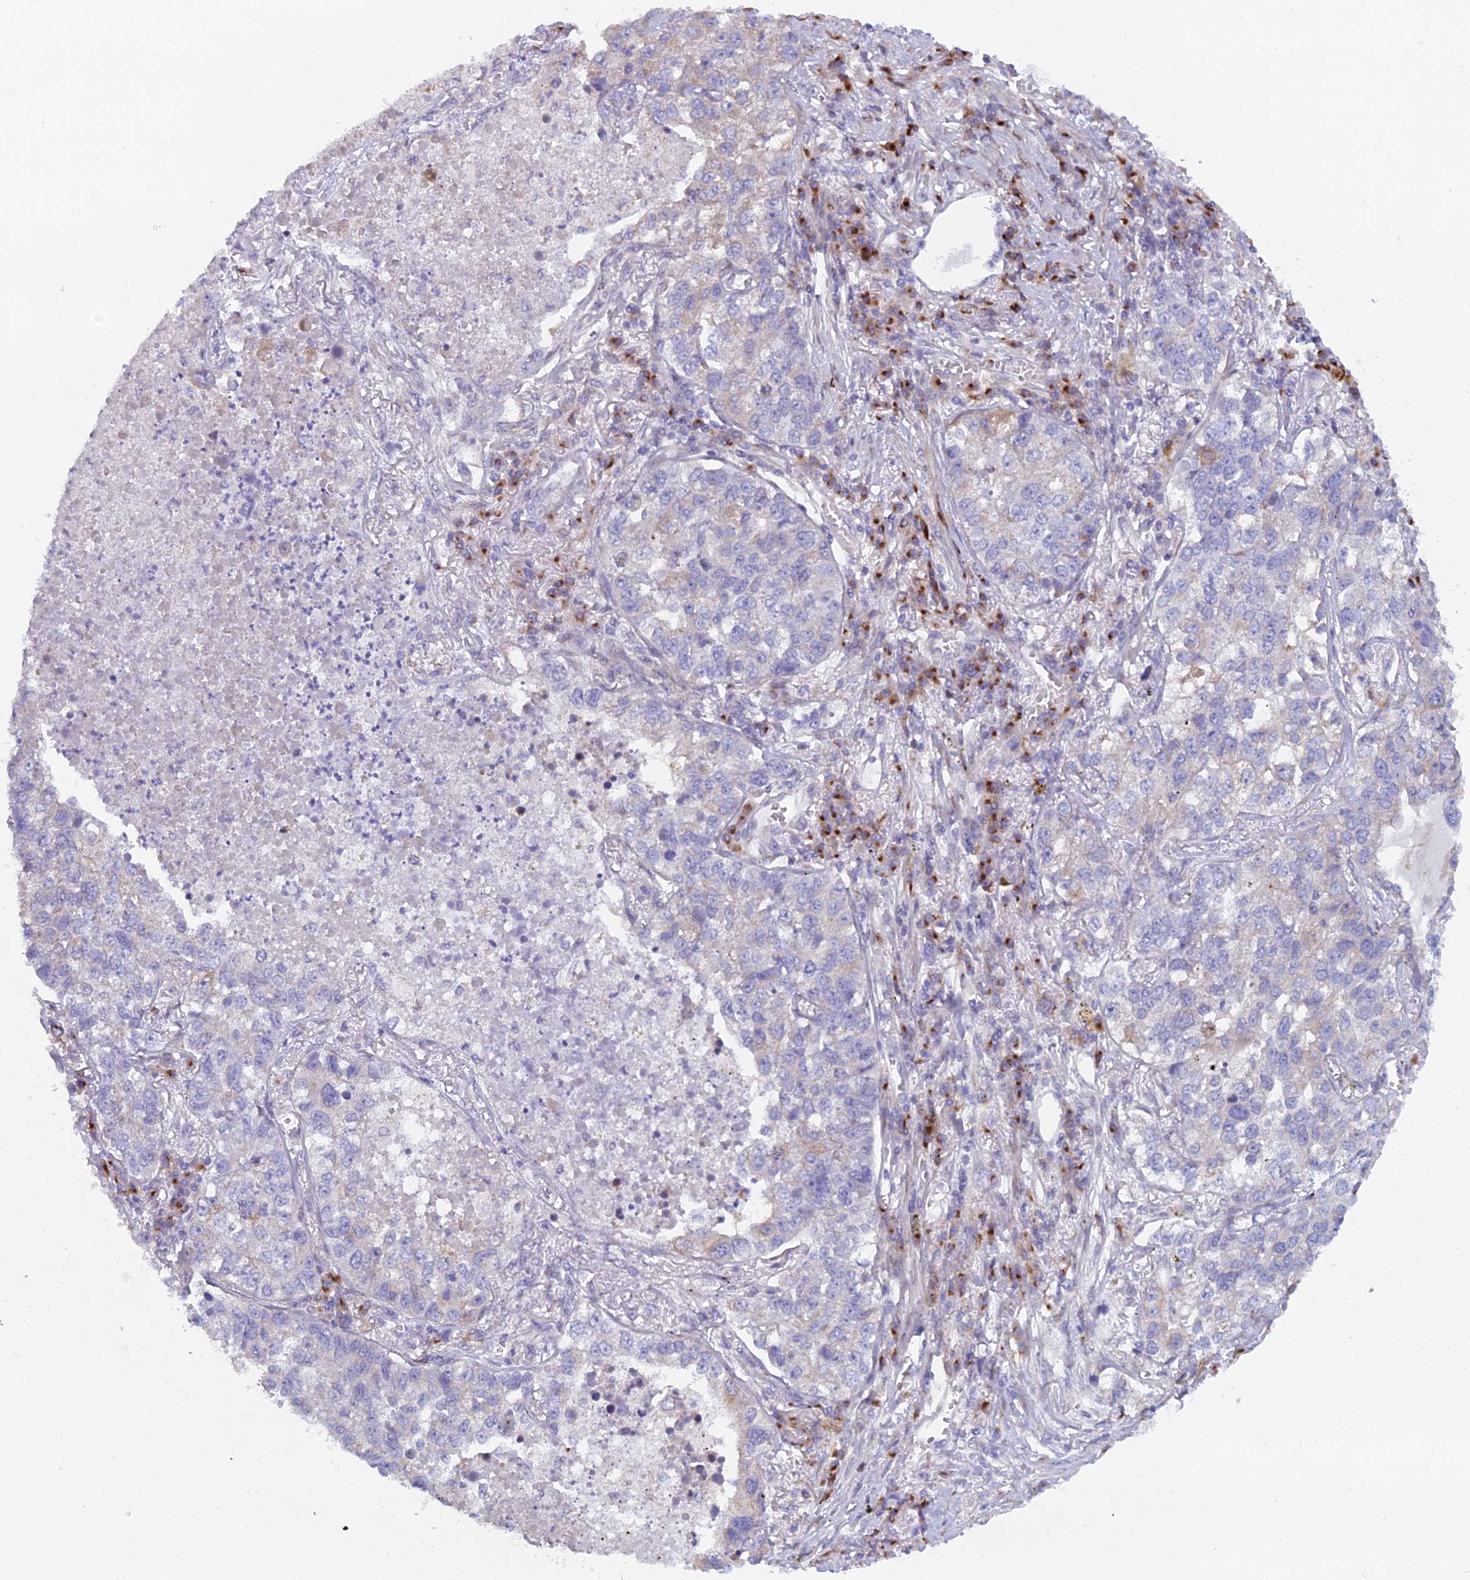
{"staining": {"intensity": "weak", "quantity": "<25%", "location": "cytoplasmic/membranous"}, "tissue": "lung cancer", "cell_type": "Tumor cells", "image_type": "cancer", "snomed": [{"axis": "morphology", "description": "Adenocarcinoma, NOS"}, {"axis": "topography", "description": "Lung"}], "caption": "This is an immunohistochemistry photomicrograph of lung cancer (adenocarcinoma). There is no expression in tumor cells.", "gene": "B9D2", "patient": {"sex": "male", "age": 49}}